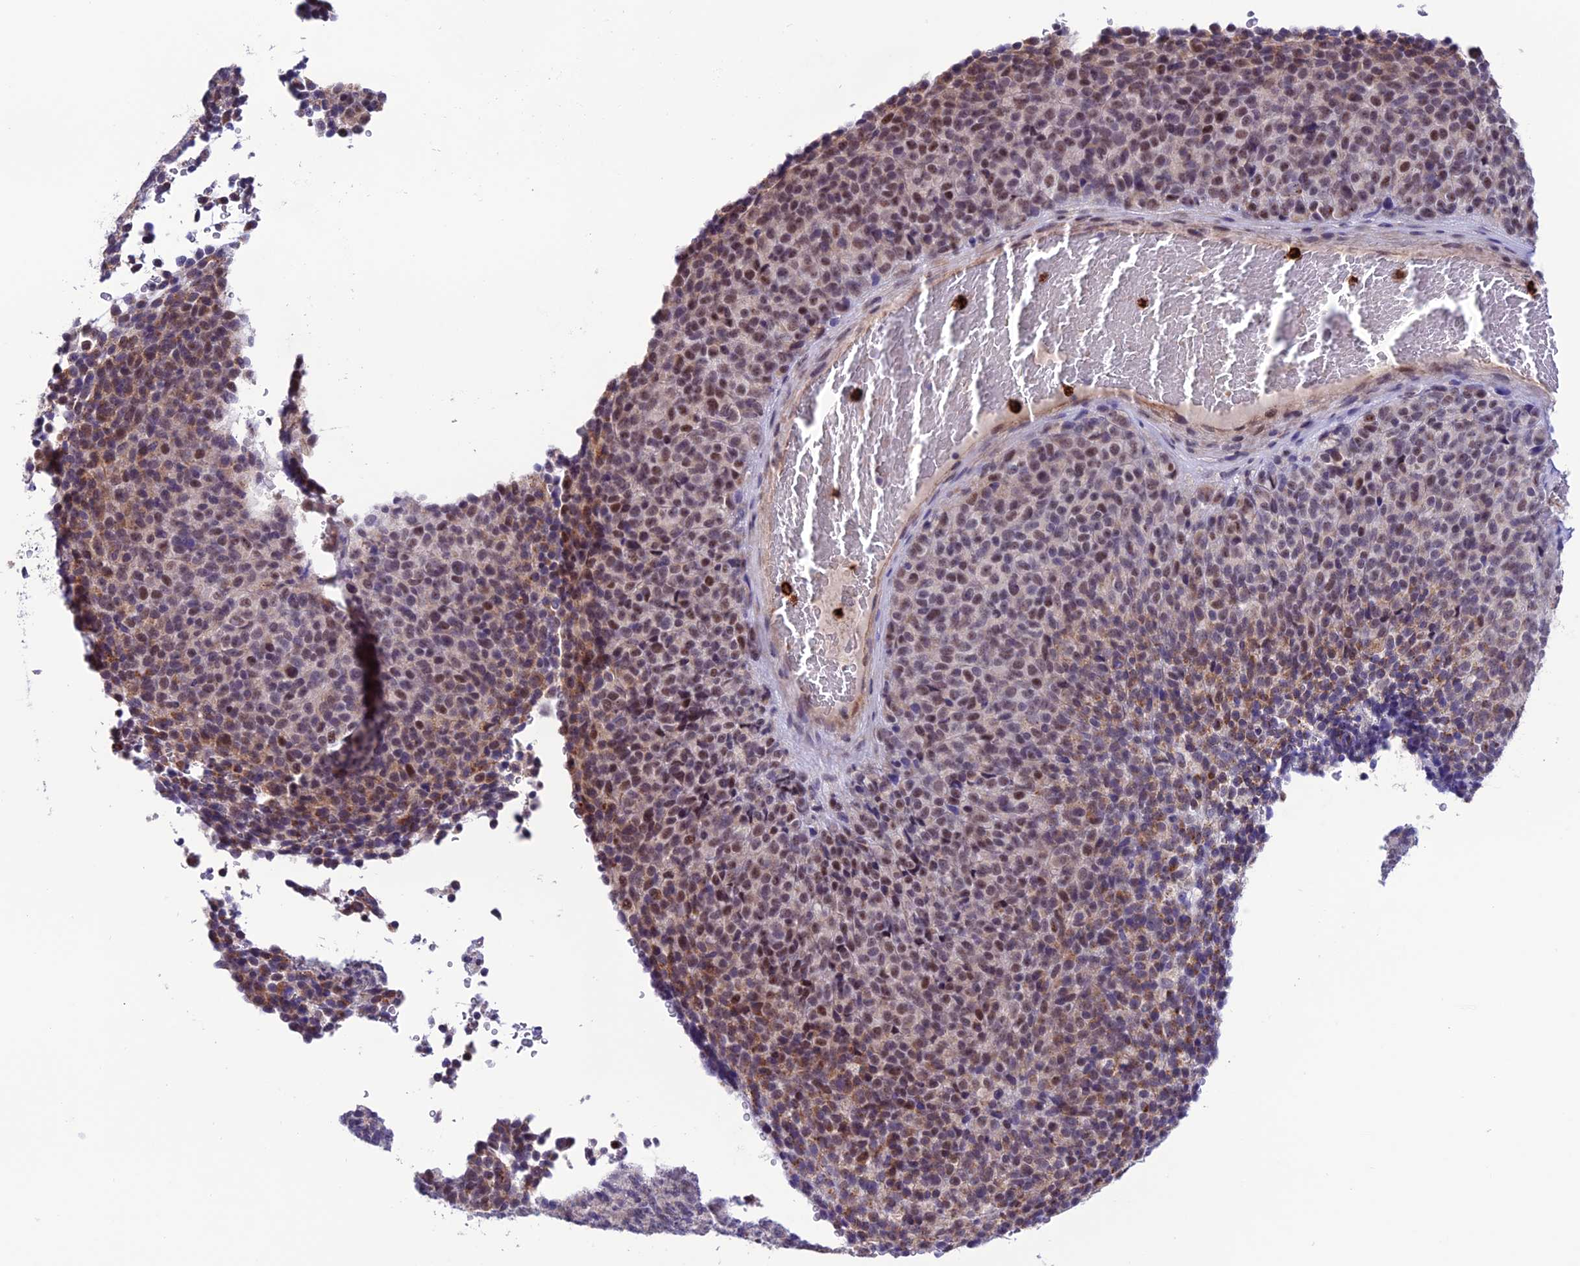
{"staining": {"intensity": "moderate", "quantity": "25%-75%", "location": "cytoplasmic/membranous,nuclear"}, "tissue": "melanoma", "cell_type": "Tumor cells", "image_type": "cancer", "snomed": [{"axis": "morphology", "description": "Malignant melanoma, Metastatic site"}, {"axis": "topography", "description": "Brain"}], "caption": "Moderate cytoplasmic/membranous and nuclear positivity for a protein is seen in approximately 25%-75% of tumor cells of malignant melanoma (metastatic site) using IHC.", "gene": "COL6A6", "patient": {"sex": "female", "age": 56}}